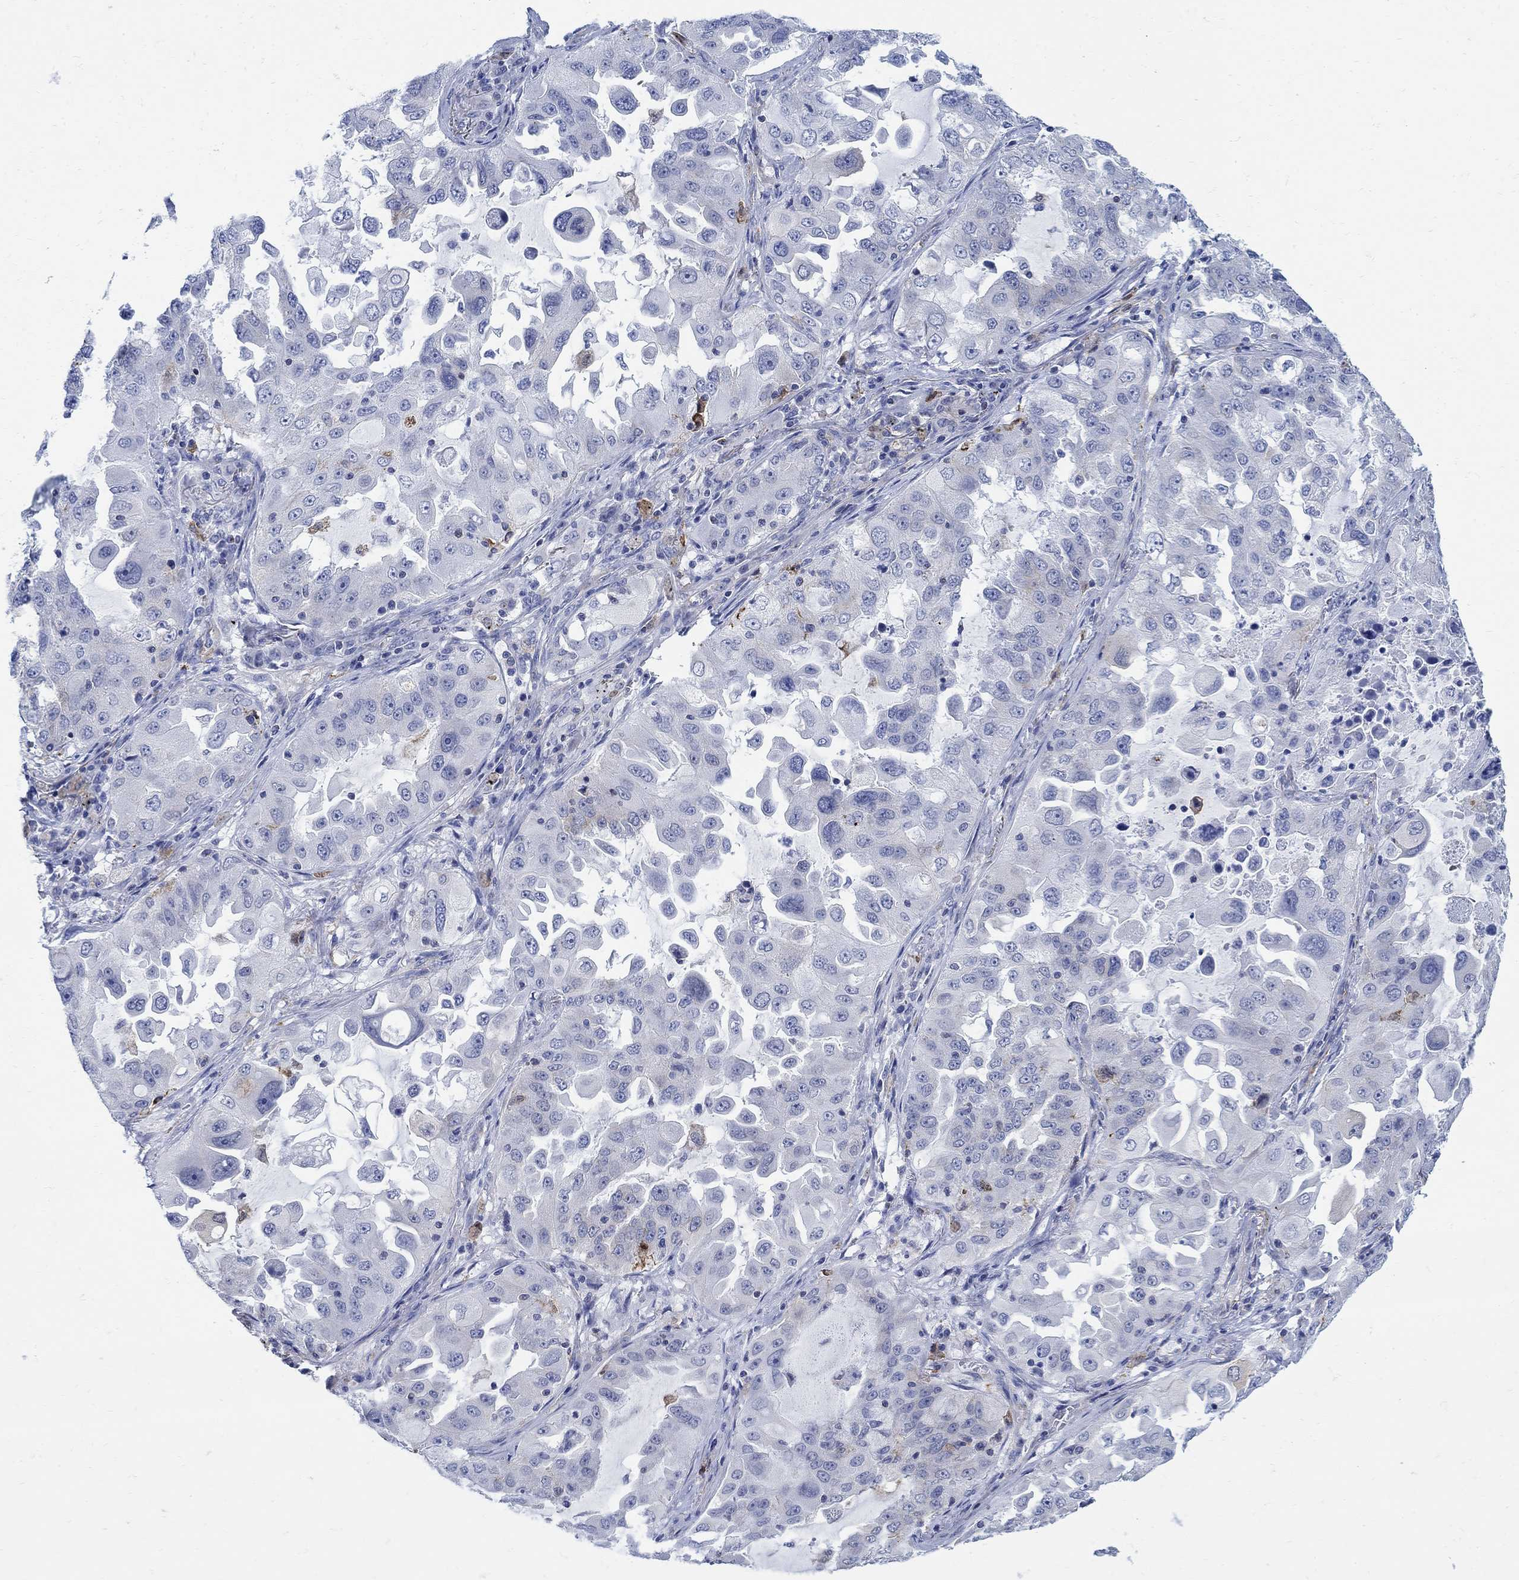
{"staining": {"intensity": "strong", "quantity": "<25%", "location": "cytoplasmic/membranous"}, "tissue": "lung cancer", "cell_type": "Tumor cells", "image_type": "cancer", "snomed": [{"axis": "morphology", "description": "Adenocarcinoma, NOS"}, {"axis": "topography", "description": "Lung"}], "caption": "Protein staining by immunohistochemistry displays strong cytoplasmic/membranous expression in about <25% of tumor cells in lung cancer.", "gene": "PHF21B", "patient": {"sex": "female", "age": 61}}